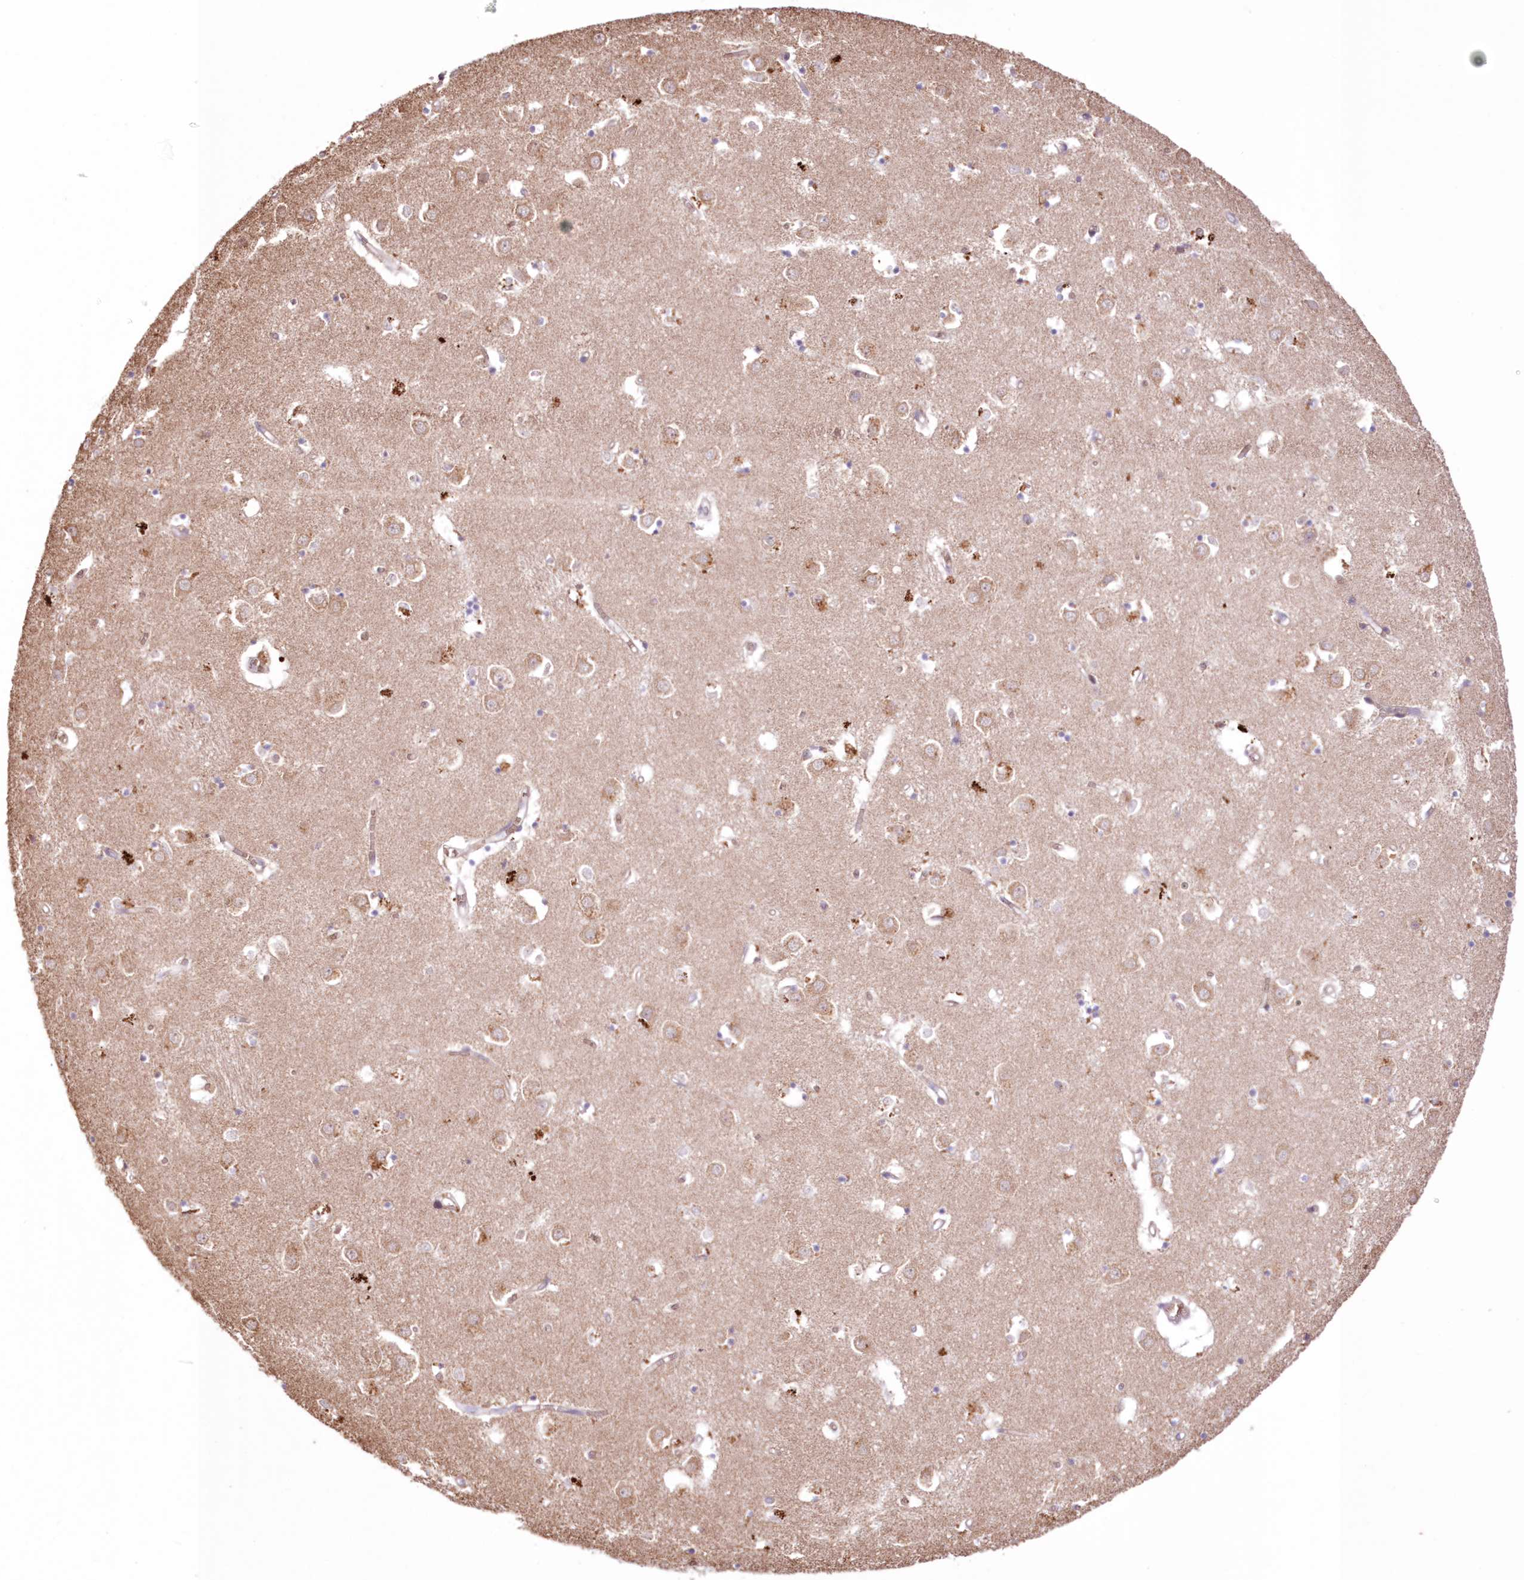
{"staining": {"intensity": "negative", "quantity": "none", "location": "none"}, "tissue": "caudate", "cell_type": "Glial cells", "image_type": "normal", "snomed": [{"axis": "morphology", "description": "Normal tissue, NOS"}, {"axis": "topography", "description": "Lateral ventricle wall"}], "caption": "This is a image of immunohistochemistry staining of normal caudate, which shows no expression in glial cells.", "gene": "FCHO2", "patient": {"sex": "male", "age": 70}}